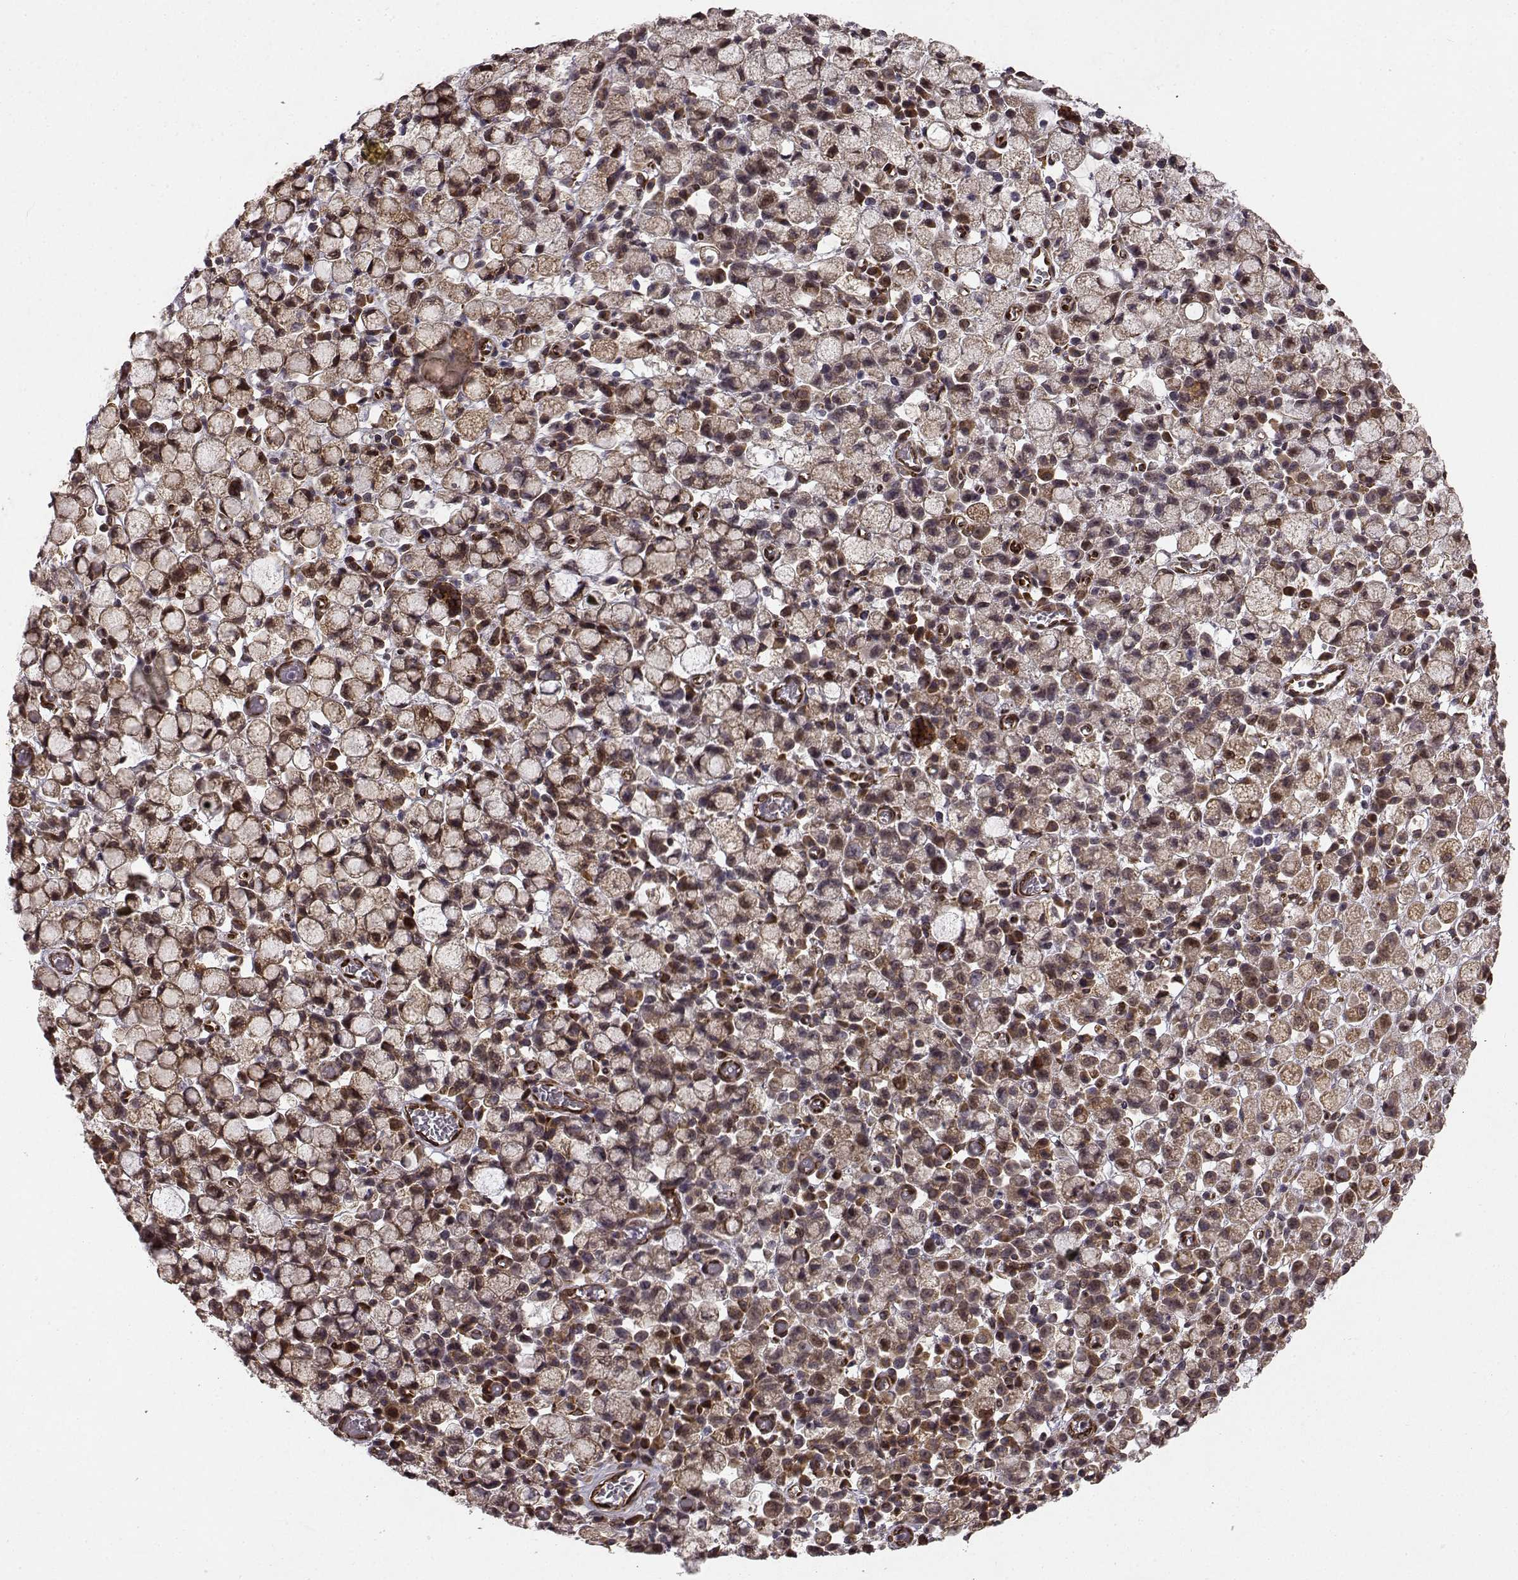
{"staining": {"intensity": "weak", "quantity": ">75%", "location": "cytoplasmic/membranous"}, "tissue": "stomach cancer", "cell_type": "Tumor cells", "image_type": "cancer", "snomed": [{"axis": "morphology", "description": "Adenocarcinoma, NOS"}, {"axis": "topography", "description": "Stomach"}], "caption": "Immunohistochemical staining of human adenocarcinoma (stomach) demonstrates weak cytoplasmic/membranous protein expression in approximately >75% of tumor cells.", "gene": "TMEM14A", "patient": {"sex": "male", "age": 58}}